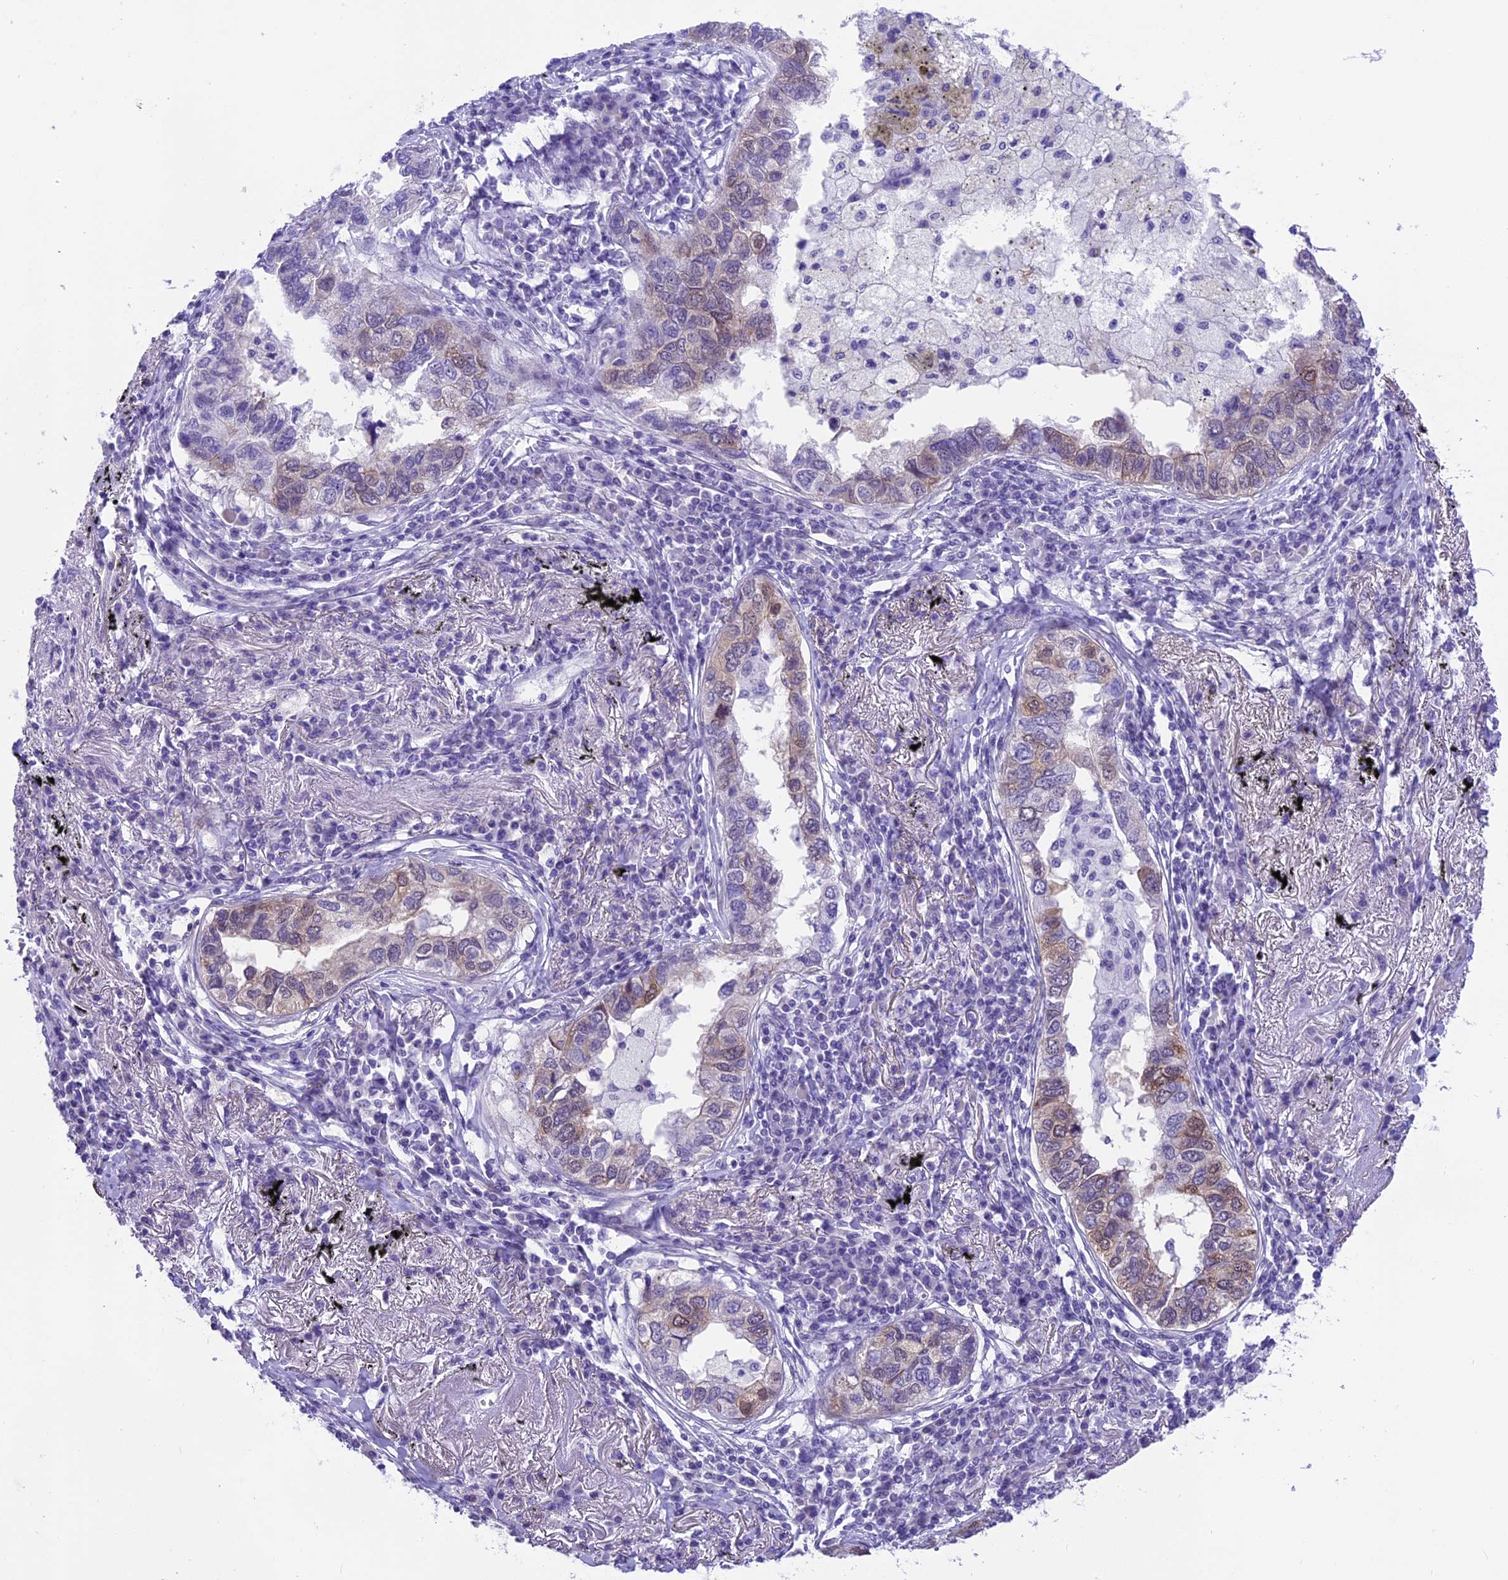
{"staining": {"intensity": "weak", "quantity": "<25%", "location": "cytoplasmic/membranous"}, "tissue": "lung cancer", "cell_type": "Tumor cells", "image_type": "cancer", "snomed": [{"axis": "morphology", "description": "Adenocarcinoma, NOS"}, {"axis": "topography", "description": "Lung"}], "caption": "Lung adenocarcinoma stained for a protein using immunohistochemistry shows no positivity tumor cells.", "gene": "PRR15", "patient": {"sex": "male", "age": 65}}